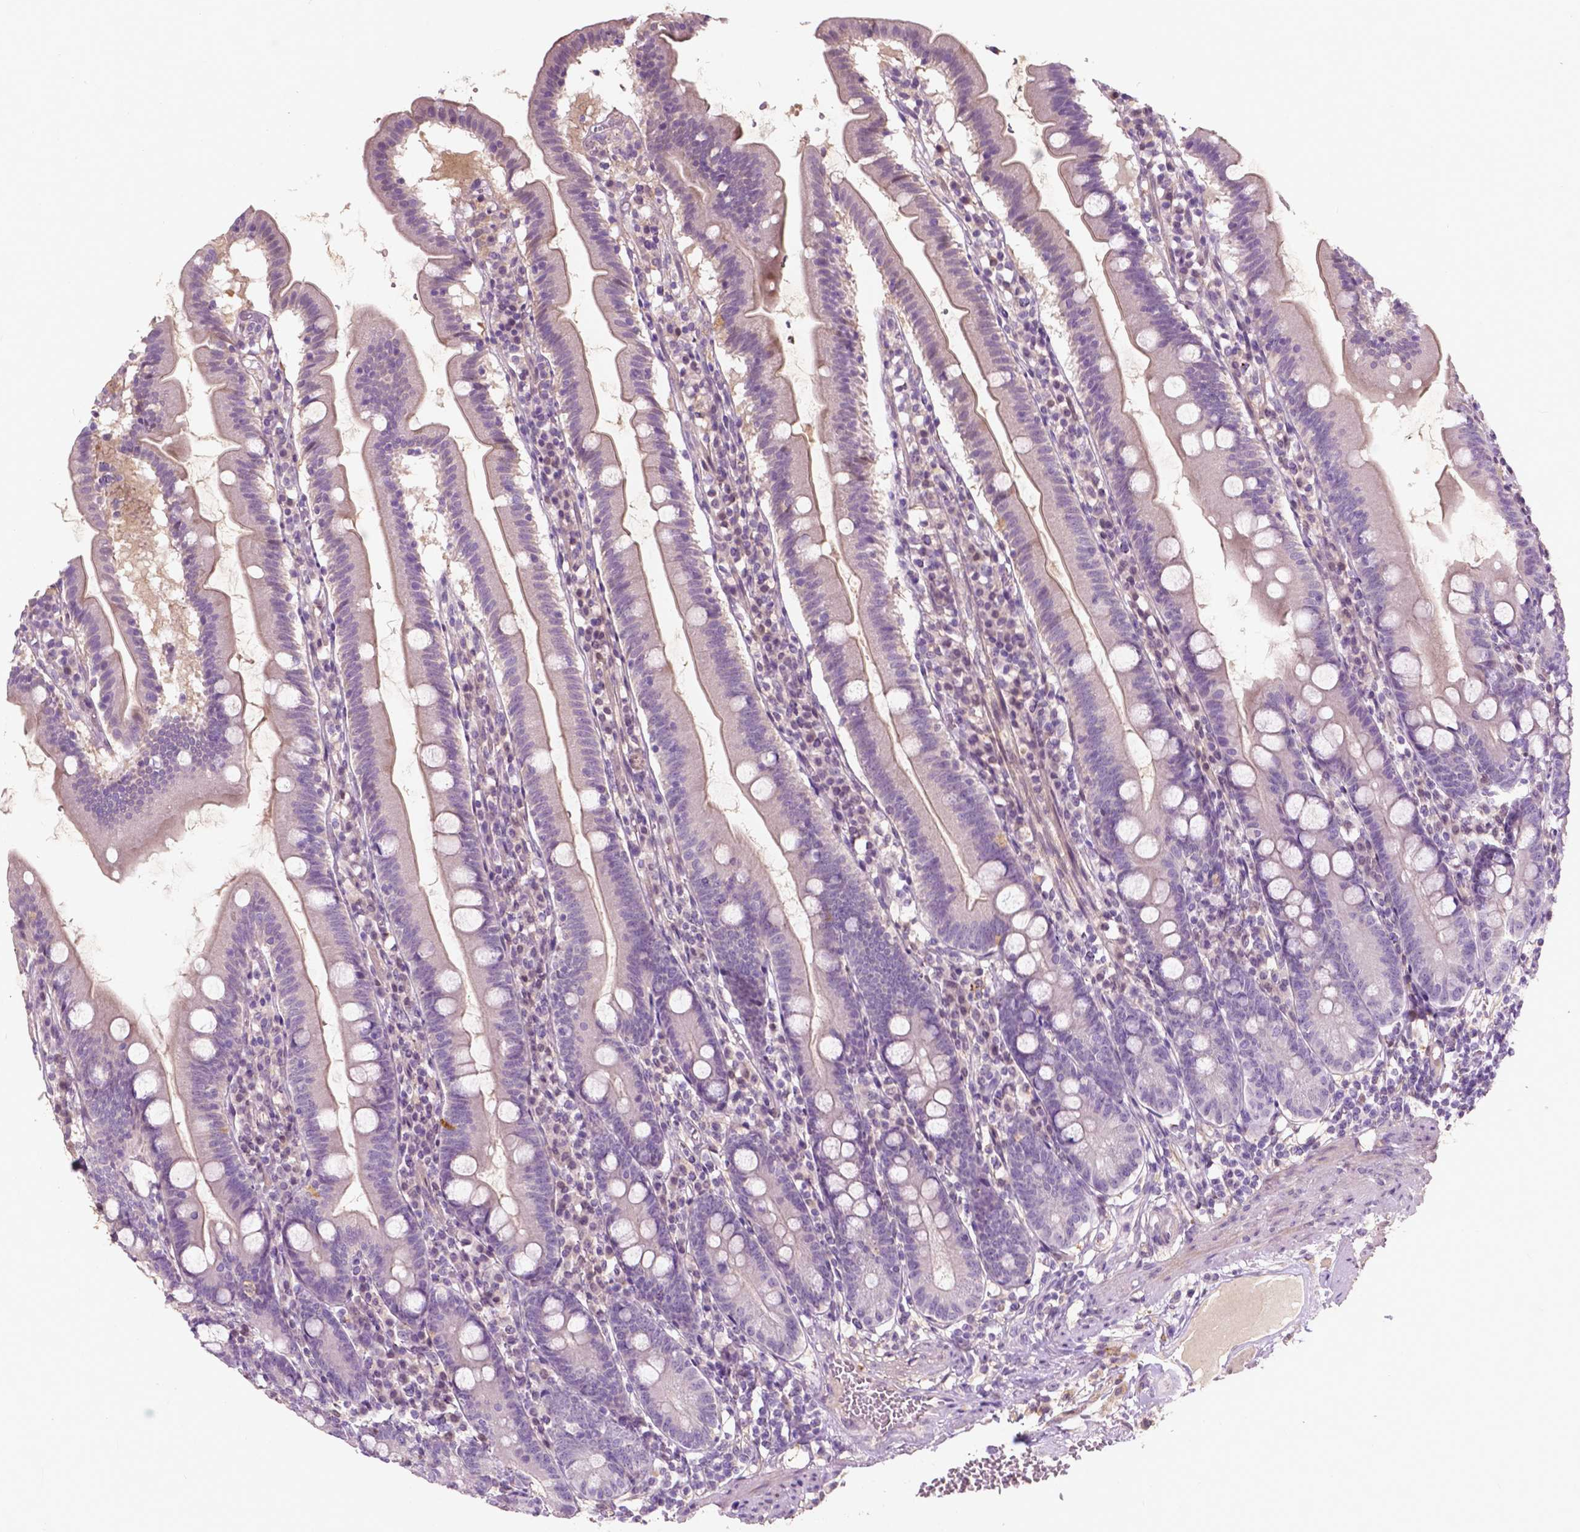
{"staining": {"intensity": "weak", "quantity": "<25%", "location": "cytoplasmic/membranous"}, "tissue": "duodenum", "cell_type": "Glandular cells", "image_type": "normal", "snomed": [{"axis": "morphology", "description": "Normal tissue, NOS"}, {"axis": "topography", "description": "Duodenum"}], "caption": "IHC of normal human duodenum shows no expression in glandular cells. (DAB (3,3'-diaminobenzidine) immunohistochemistry, high magnification).", "gene": "GPR37", "patient": {"sex": "female", "age": 67}}